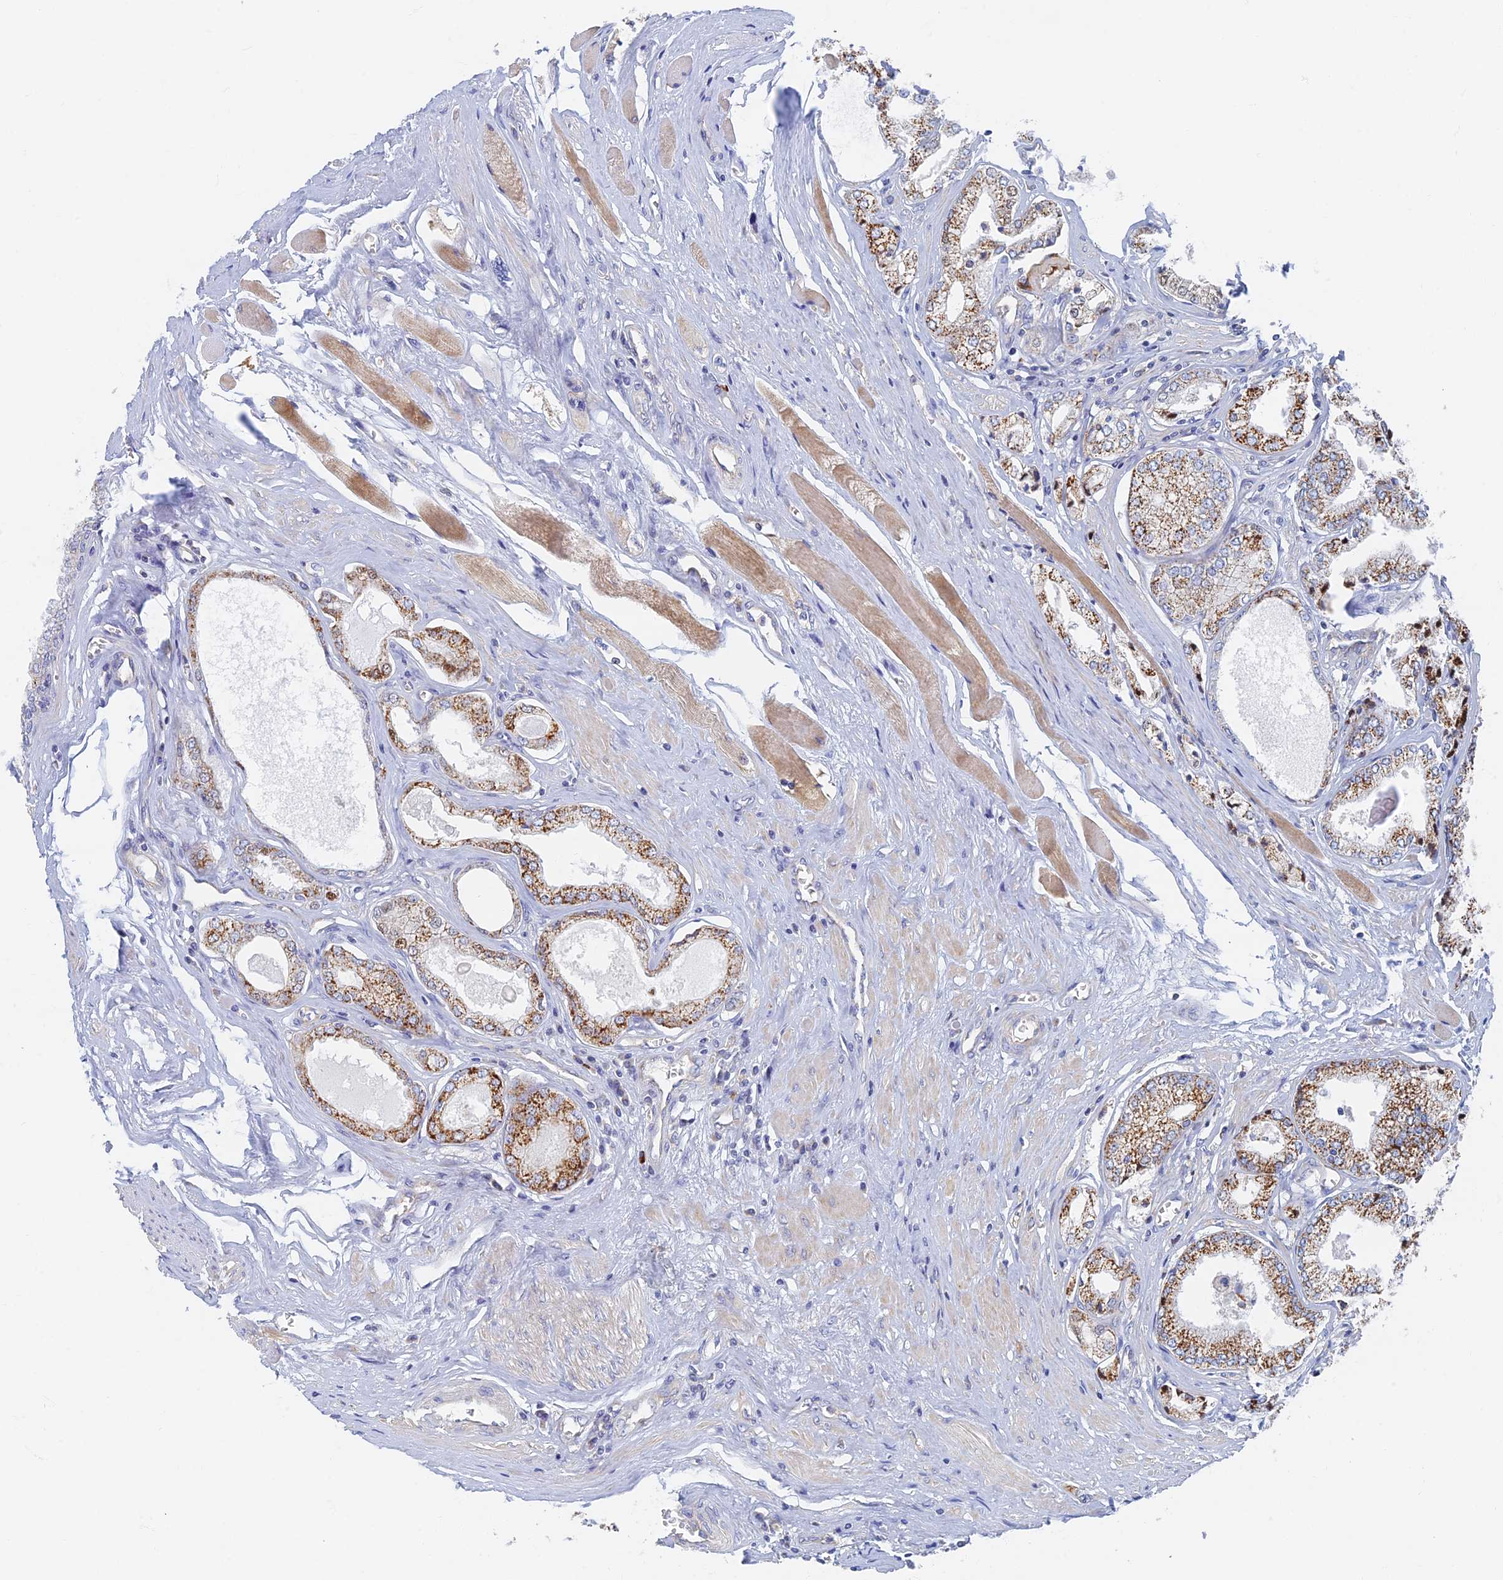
{"staining": {"intensity": "moderate", "quantity": ">75%", "location": "cytoplasmic/membranous"}, "tissue": "prostate cancer", "cell_type": "Tumor cells", "image_type": "cancer", "snomed": [{"axis": "morphology", "description": "Adenocarcinoma, Low grade"}, {"axis": "topography", "description": "Prostate"}], "caption": "Human adenocarcinoma (low-grade) (prostate) stained with a brown dye reveals moderate cytoplasmic/membranous positive positivity in approximately >75% of tumor cells.", "gene": "TMEM44", "patient": {"sex": "male", "age": 60}}